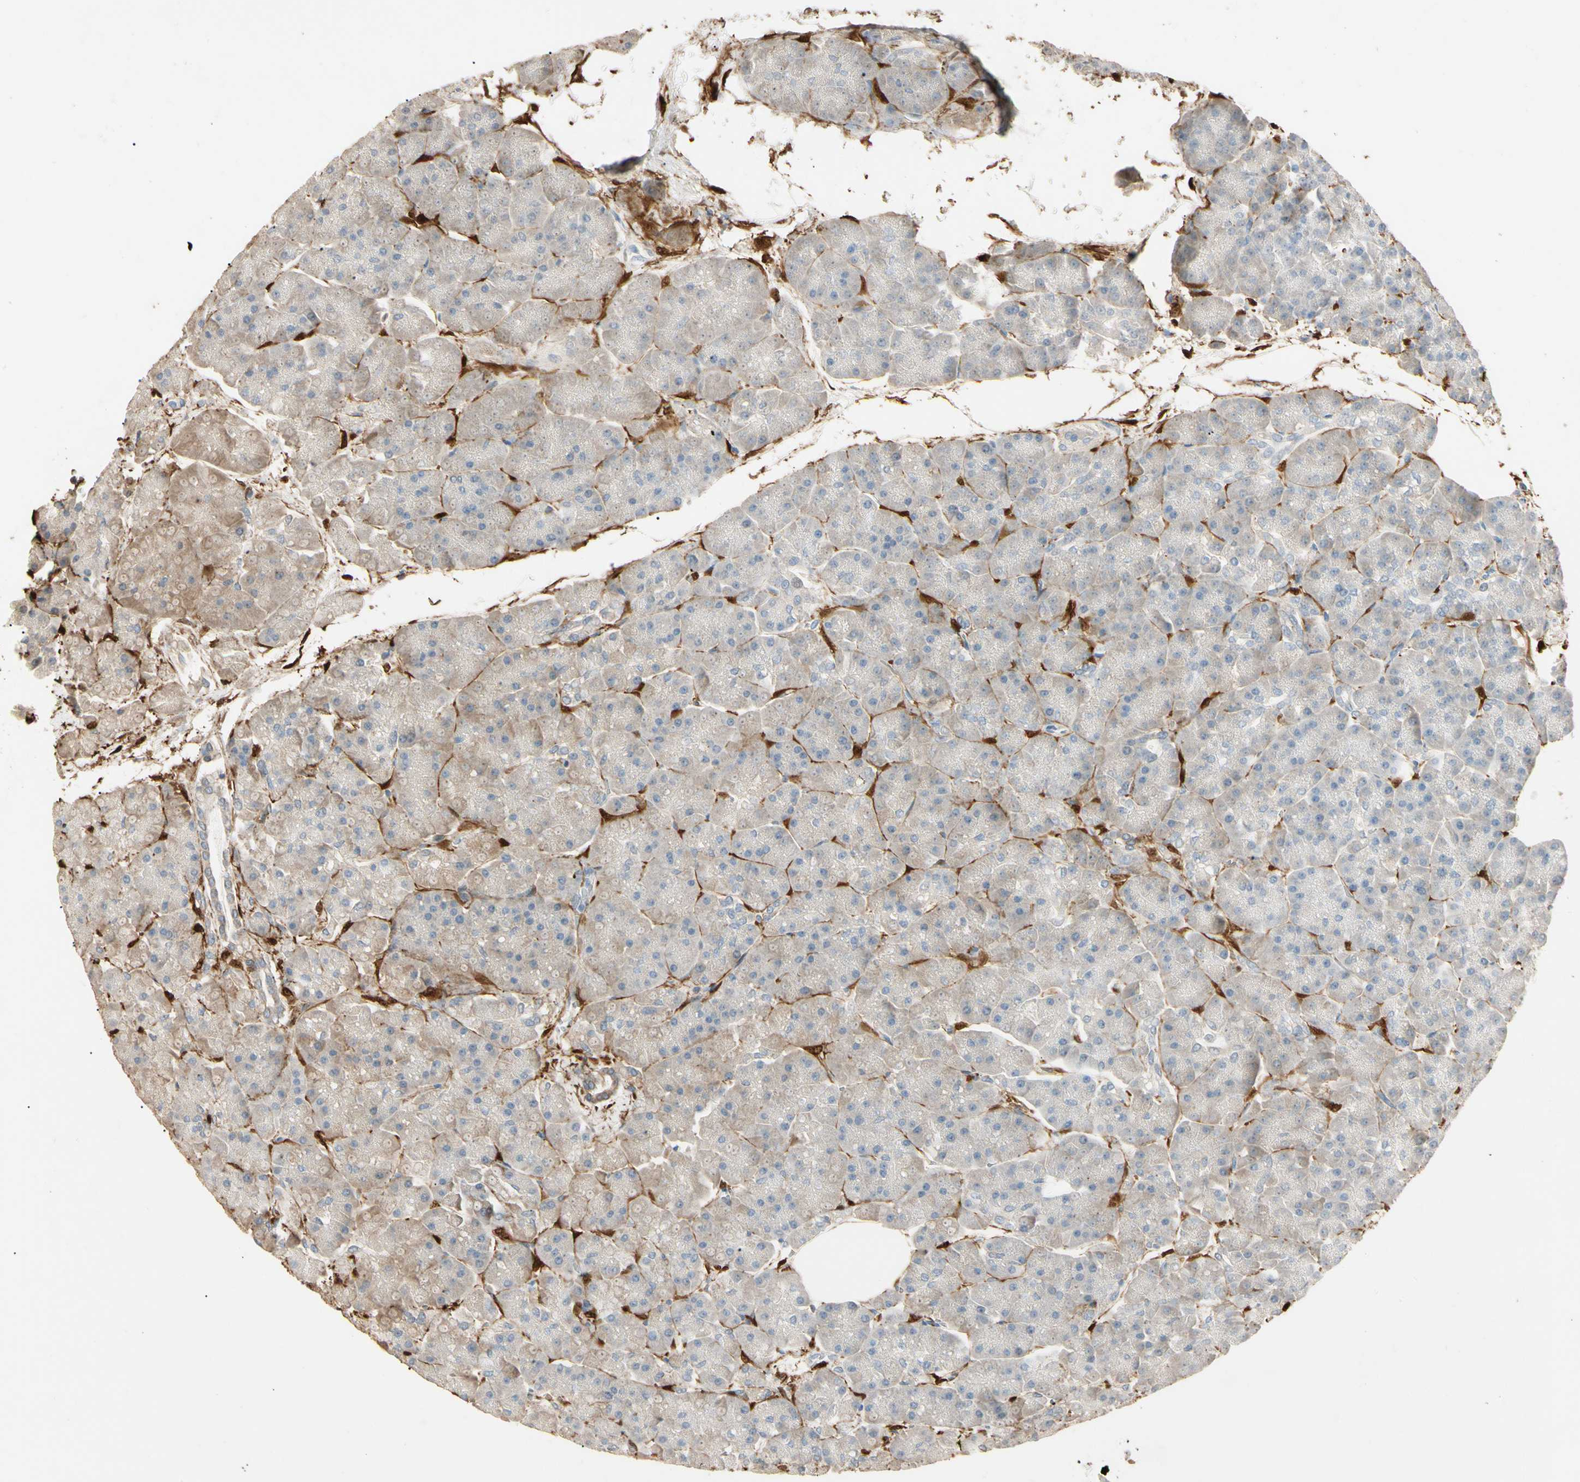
{"staining": {"intensity": "weak", "quantity": "25%-75%", "location": "cytoplasmic/membranous"}, "tissue": "pancreas", "cell_type": "Exocrine glandular cells", "image_type": "normal", "snomed": [{"axis": "morphology", "description": "Normal tissue, NOS"}, {"axis": "topography", "description": "Pancreas"}], "caption": "Brown immunohistochemical staining in normal pancreas reveals weak cytoplasmic/membranous staining in approximately 25%-75% of exocrine glandular cells. (IHC, brightfield microscopy, high magnification).", "gene": "GNE", "patient": {"sex": "female", "age": 70}}